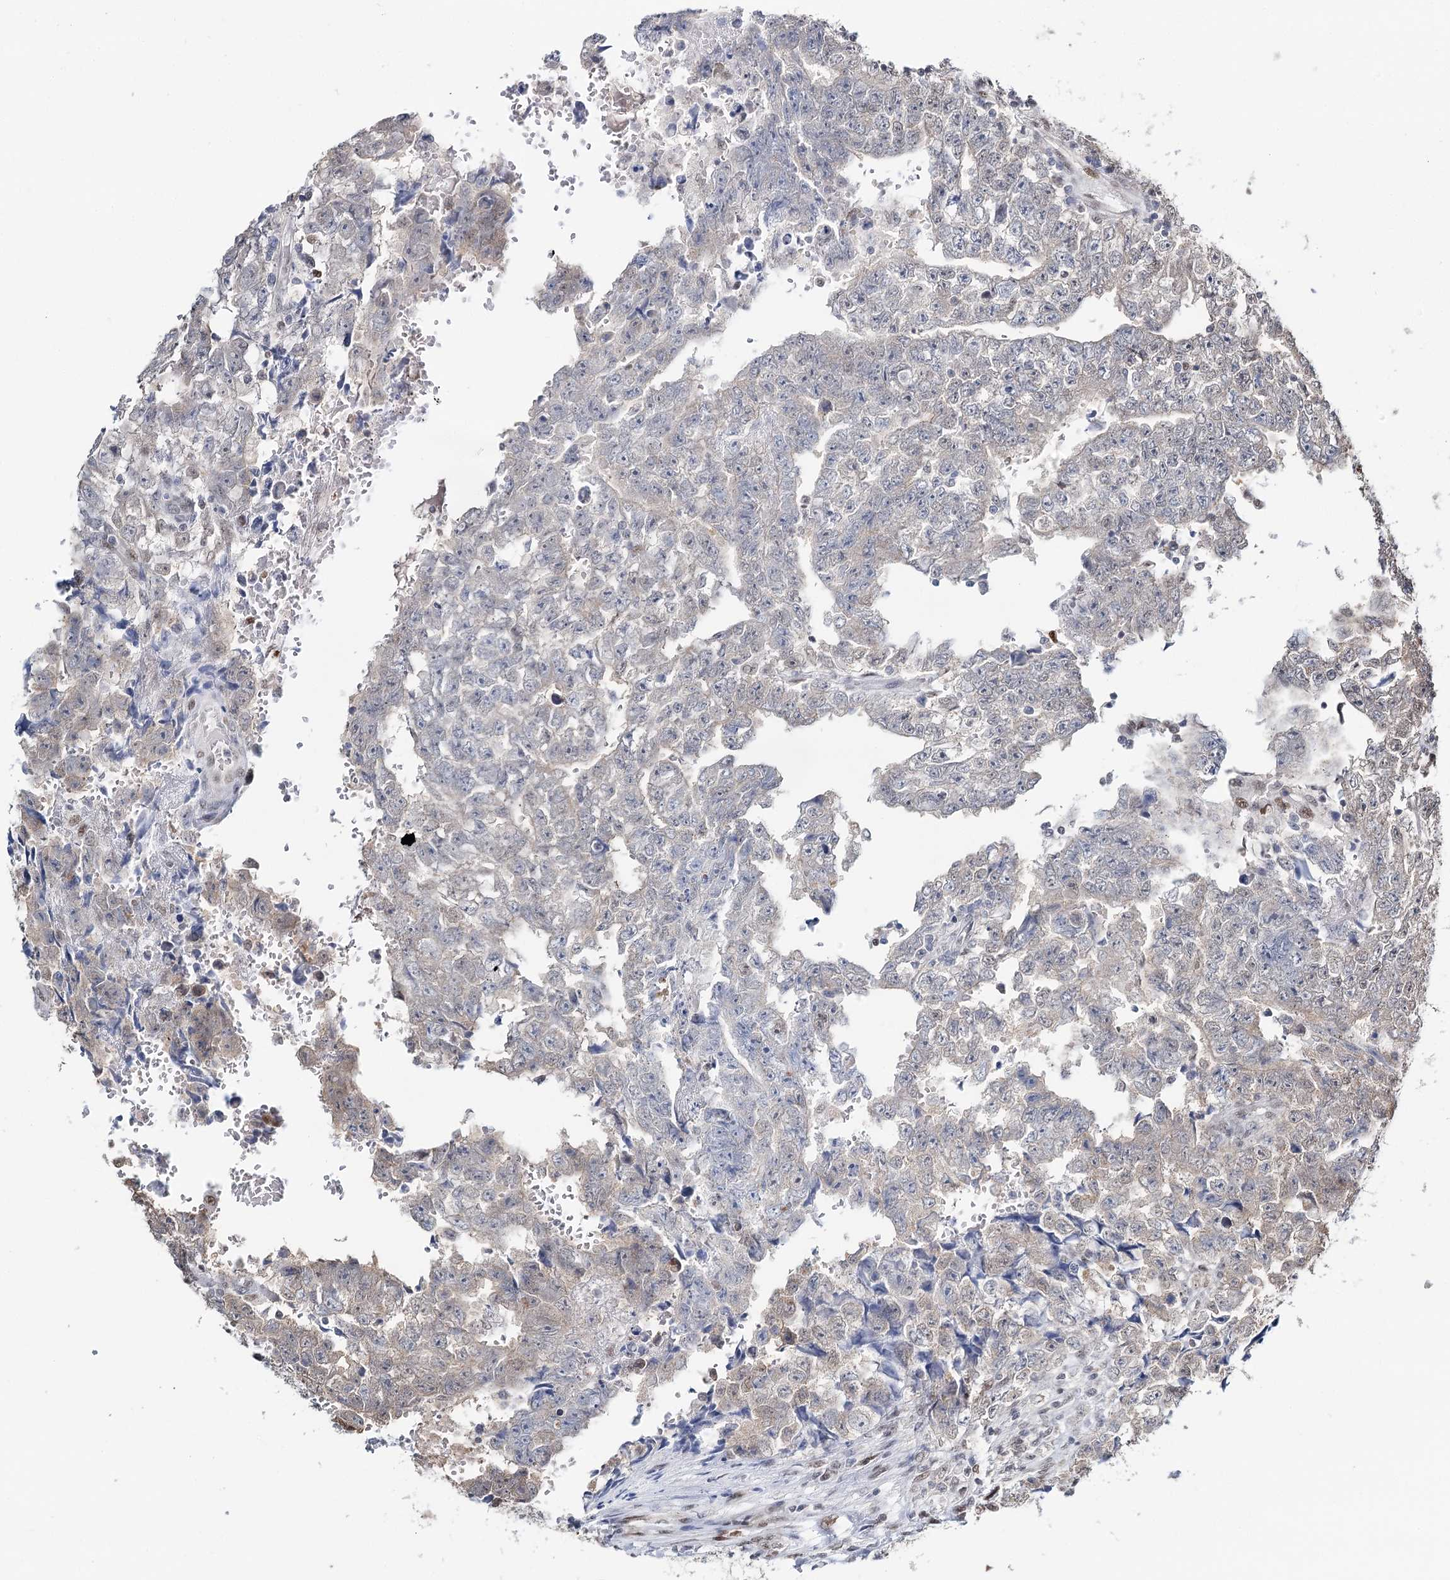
{"staining": {"intensity": "negative", "quantity": "none", "location": "none"}, "tissue": "testis cancer", "cell_type": "Tumor cells", "image_type": "cancer", "snomed": [{"axis": "morphology", "description": "Carcinoma, Embryonal, NOS"}, {"axis": "topography", "description": "Testis"}], "caption": "A high-resolution image shows immunohistochemistry staining of testis embryonal carcinoma, which shows no significant positivity in tumor cells.", "gene": "RPS27A", "patient": {"sex": "male", "age": 25}}